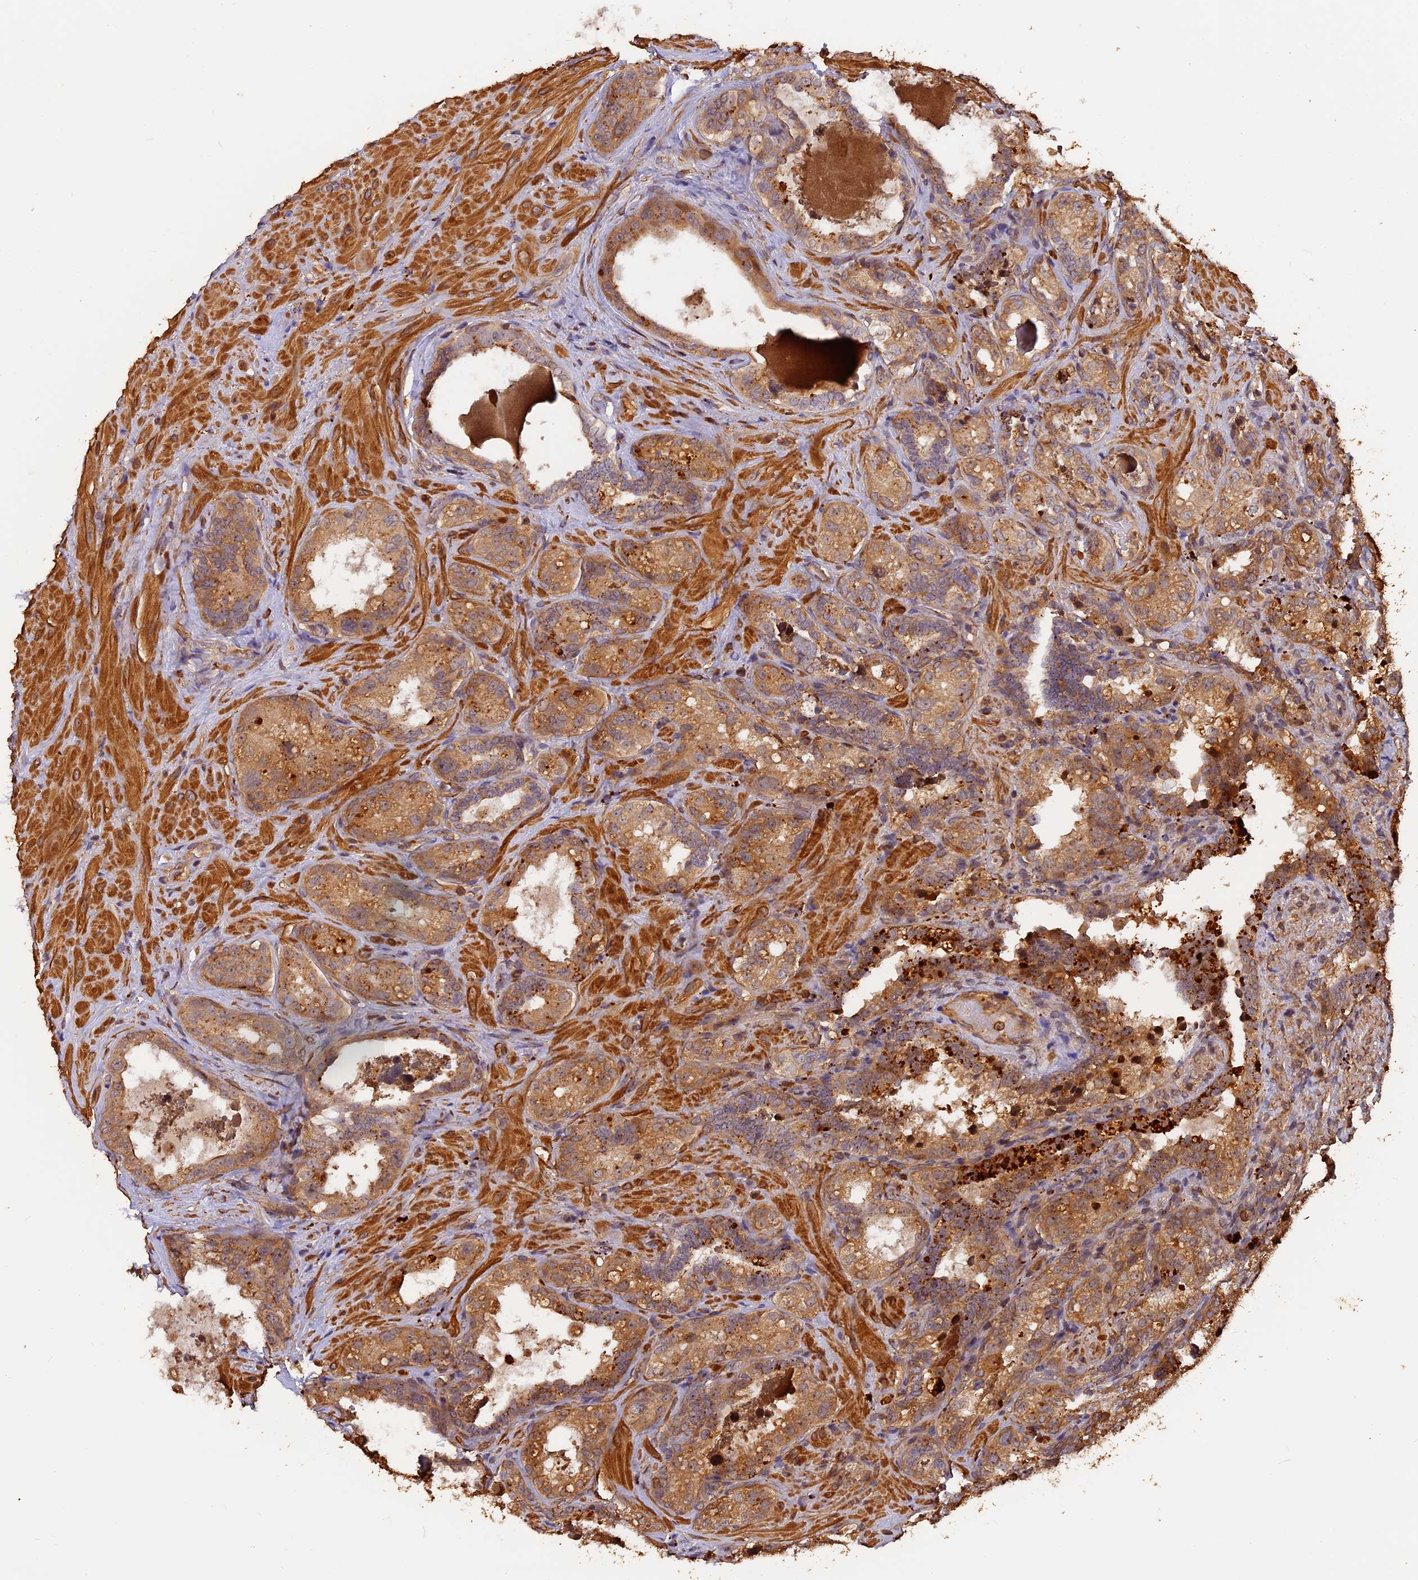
{"staining": {"intensity": "moderate", "quantity": ">75%", "location": "cytoplasmic/membranous"}, "tissue": "seminal vesicle", "cell_type": "Glandular cells", "image_type": "normal", "snomed": [{"axis": "morphology", "description": "Normal tissue, NOS"}, {"axis": "topography", "description": "Seminal veicle"}, {"axis": "topography", "description": "Peripheral nerve tissue"}], "caption": "IHC of unremarkable human seminal vesicle reveals medium levels of moderate cytoplasmic/membranous positivity in approximately >75% of glandular cells.", "gene": "MMP15", "patient": {"sex": "male", "age": 67}}